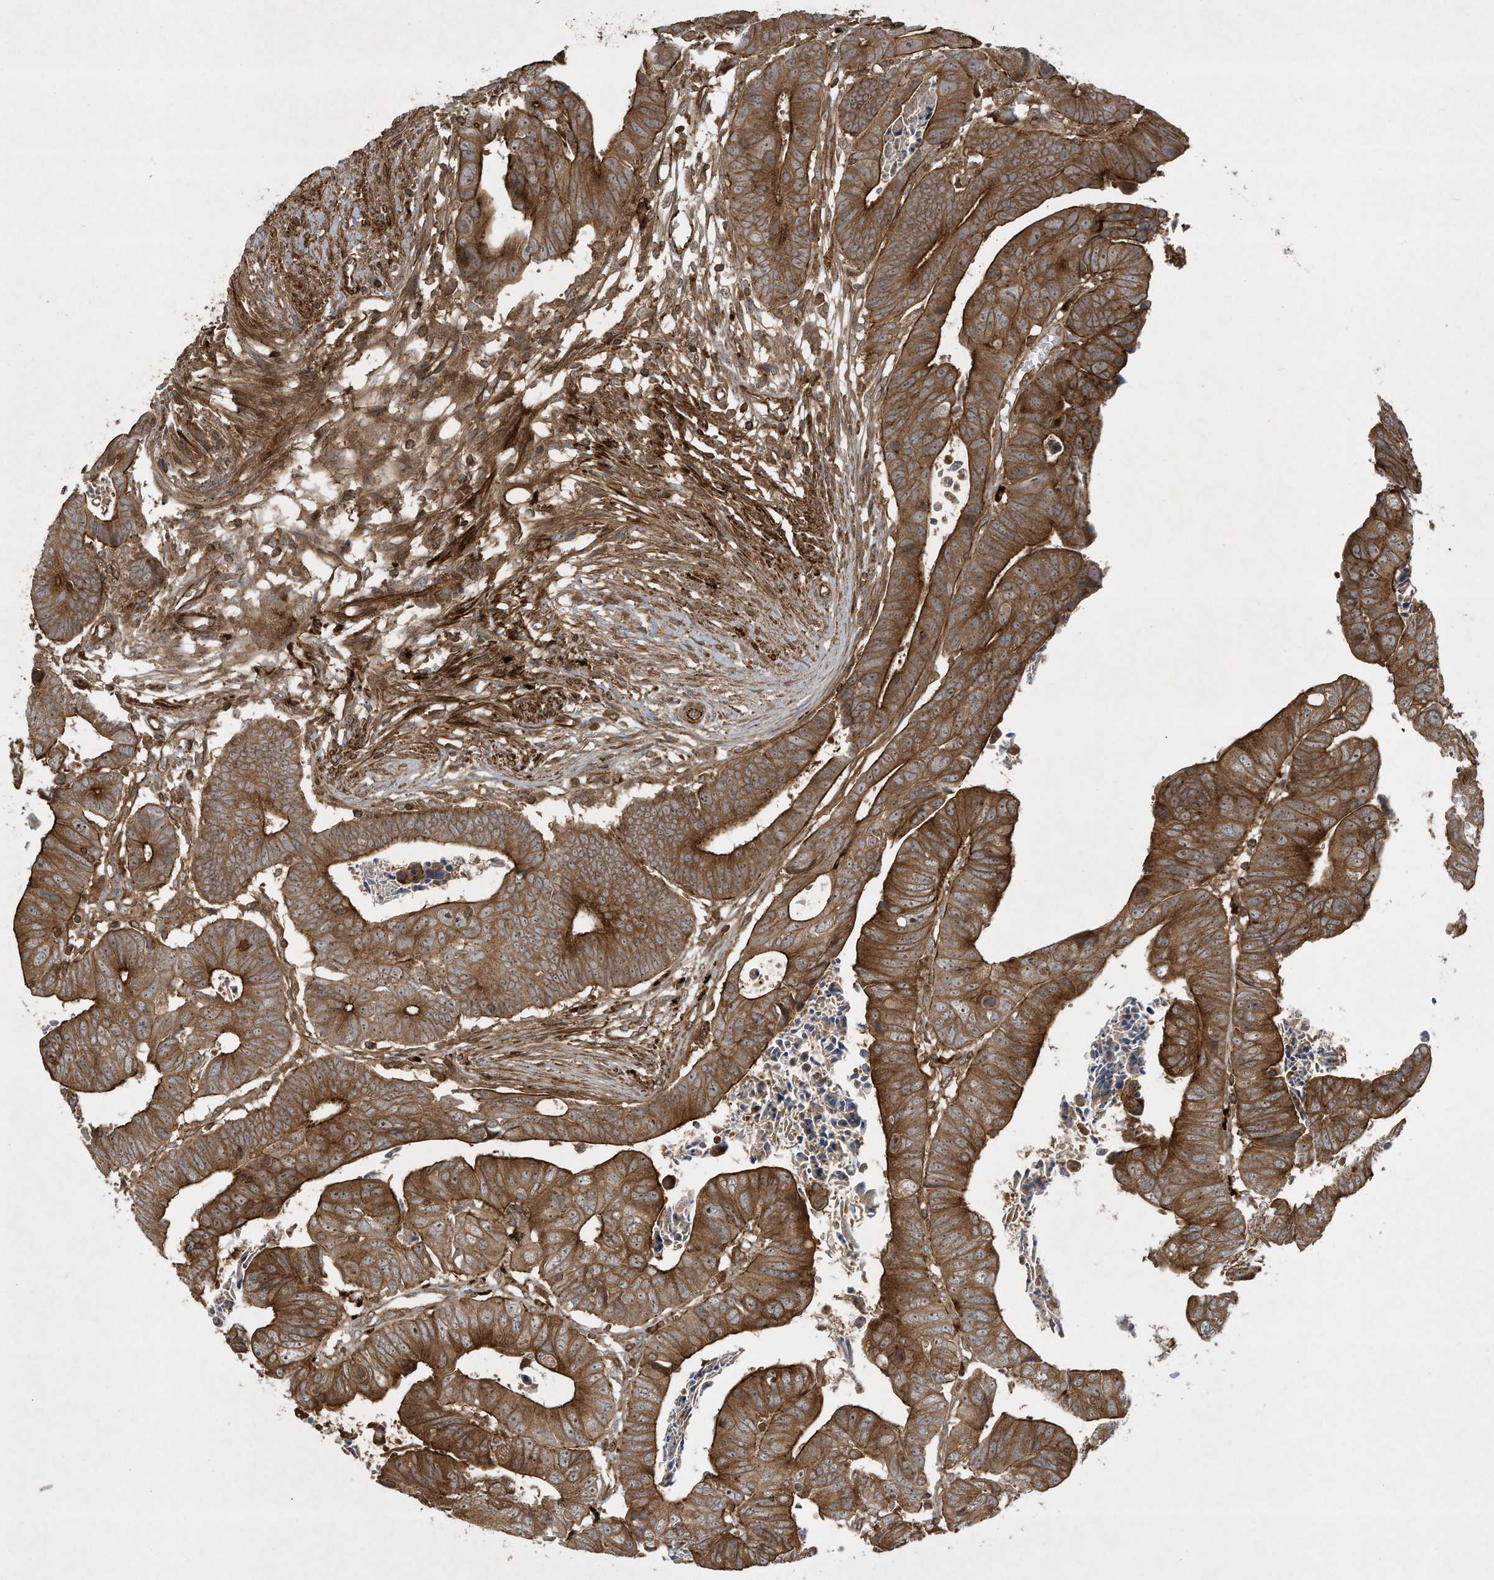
{"staining": {"intensity": "strong", "quantity": ">75%", "location": "cytoplasmic/membranous"}, "tissue": "colorectal cancer", "cell_type": "Tumor cells", "image_type": "cancer", "snomed": [{"axis": "morphology", "description": "Adenocarcinoma, NOS"}, {"axis": "topography", "description": "Rectum"}], "caption": "A histopathology image of colorectal cancer (adenocarcinoma) stained for a protein reveals strong cytoplasmic/membranous brown staining in tumor cells. (Brightfield microscopy of DAB IHC at high magnification).", "gene": "DDIT4", "patient": {"sex": "female", "age": 65}}